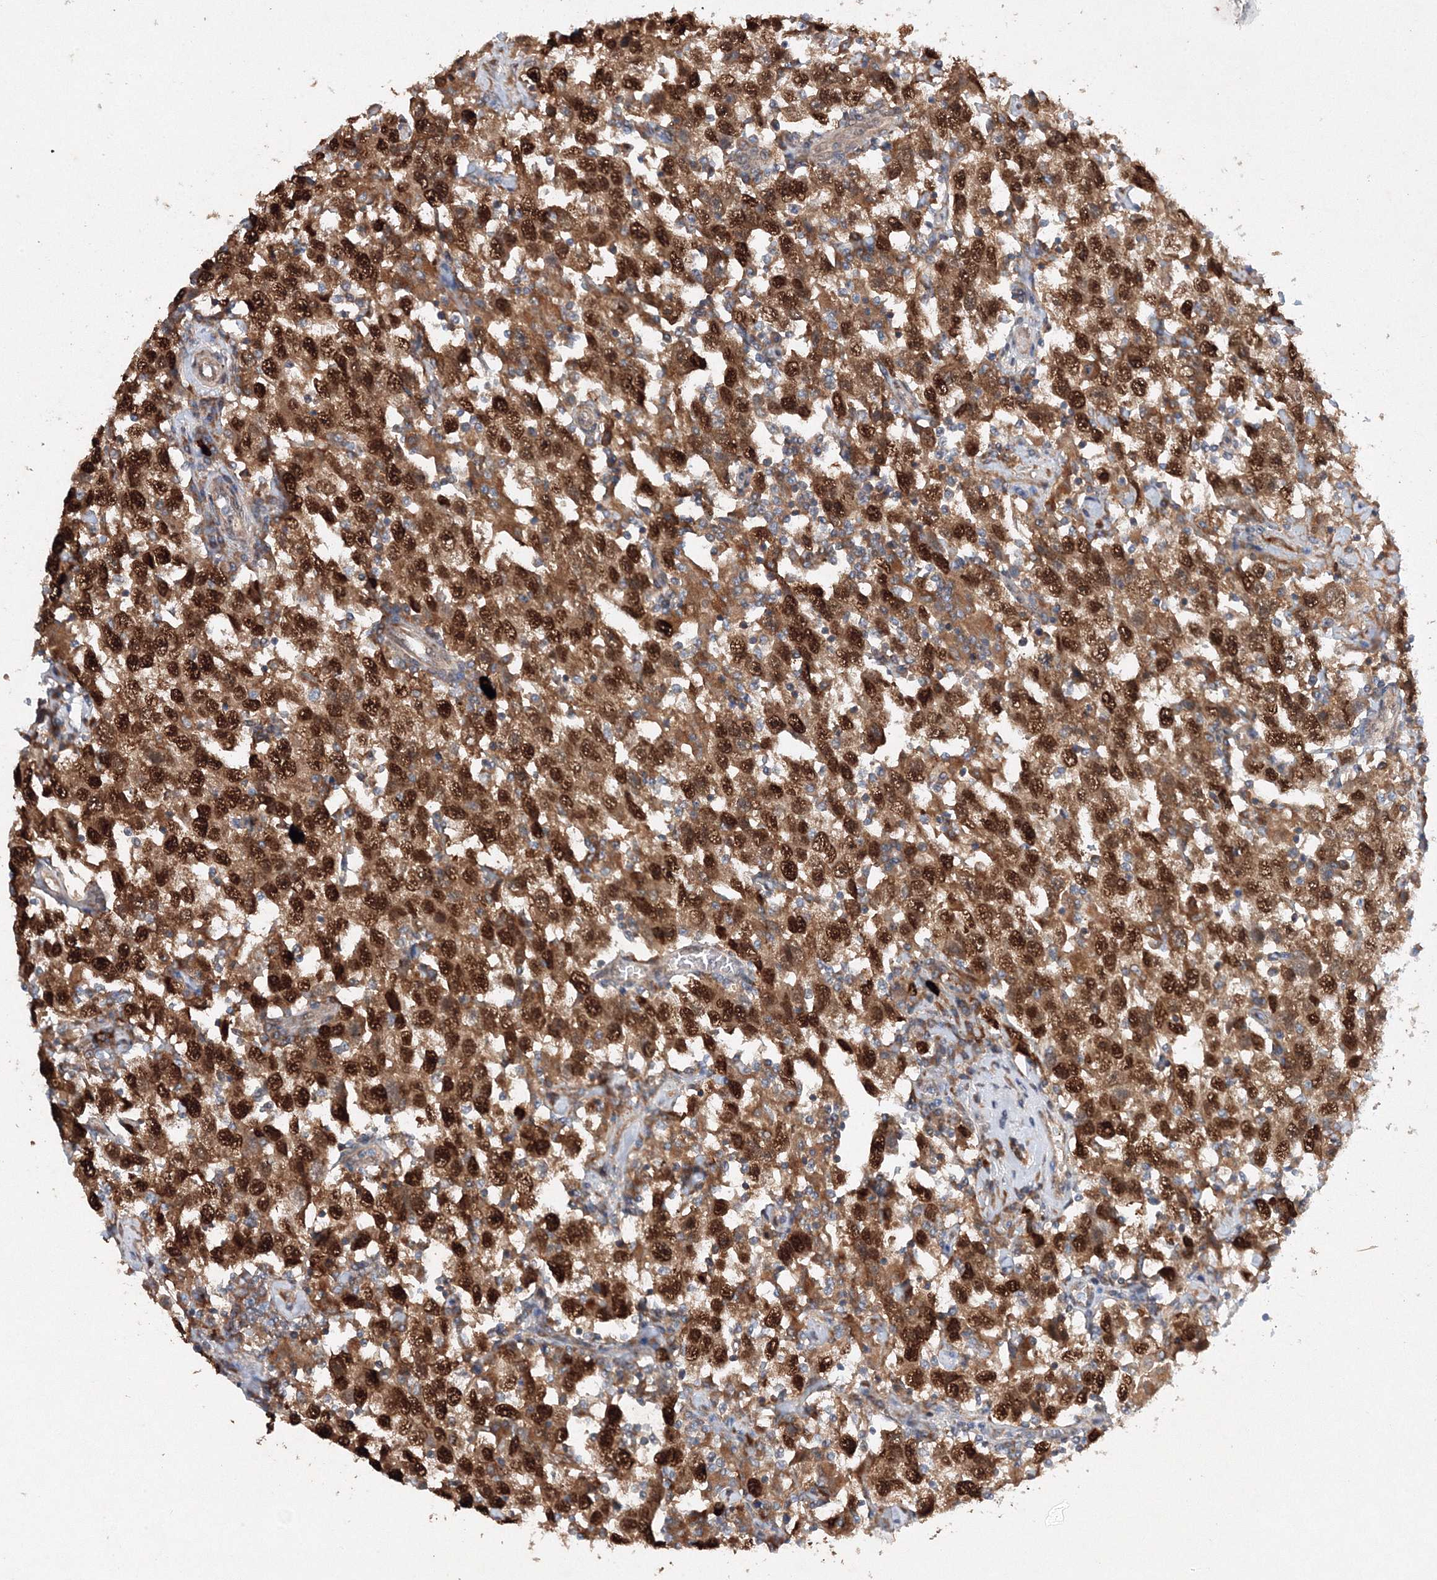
{"staining": {"intensity": "strong", "quantity": ">75%", "location": "cytoplasmic/membranous,nuclear"}, "tissue": "testis cancer", "cell_type": "Tumor cells", "image_type": "cancer", "snomed": [{"axis": "morphology", "description": "Seminoma, NOS"}, {"axis": "topography", "description": "Testis"}], "caption": "There is high levels of strong cytoplasmic/membranous and nuclear positivity in tumor cells of testis cancer (seminoma), as demonstrated by immunohistochemical staining (brown color).", "gene": "SLC36A1", "patient": {"sex": "male", "age": 41}}